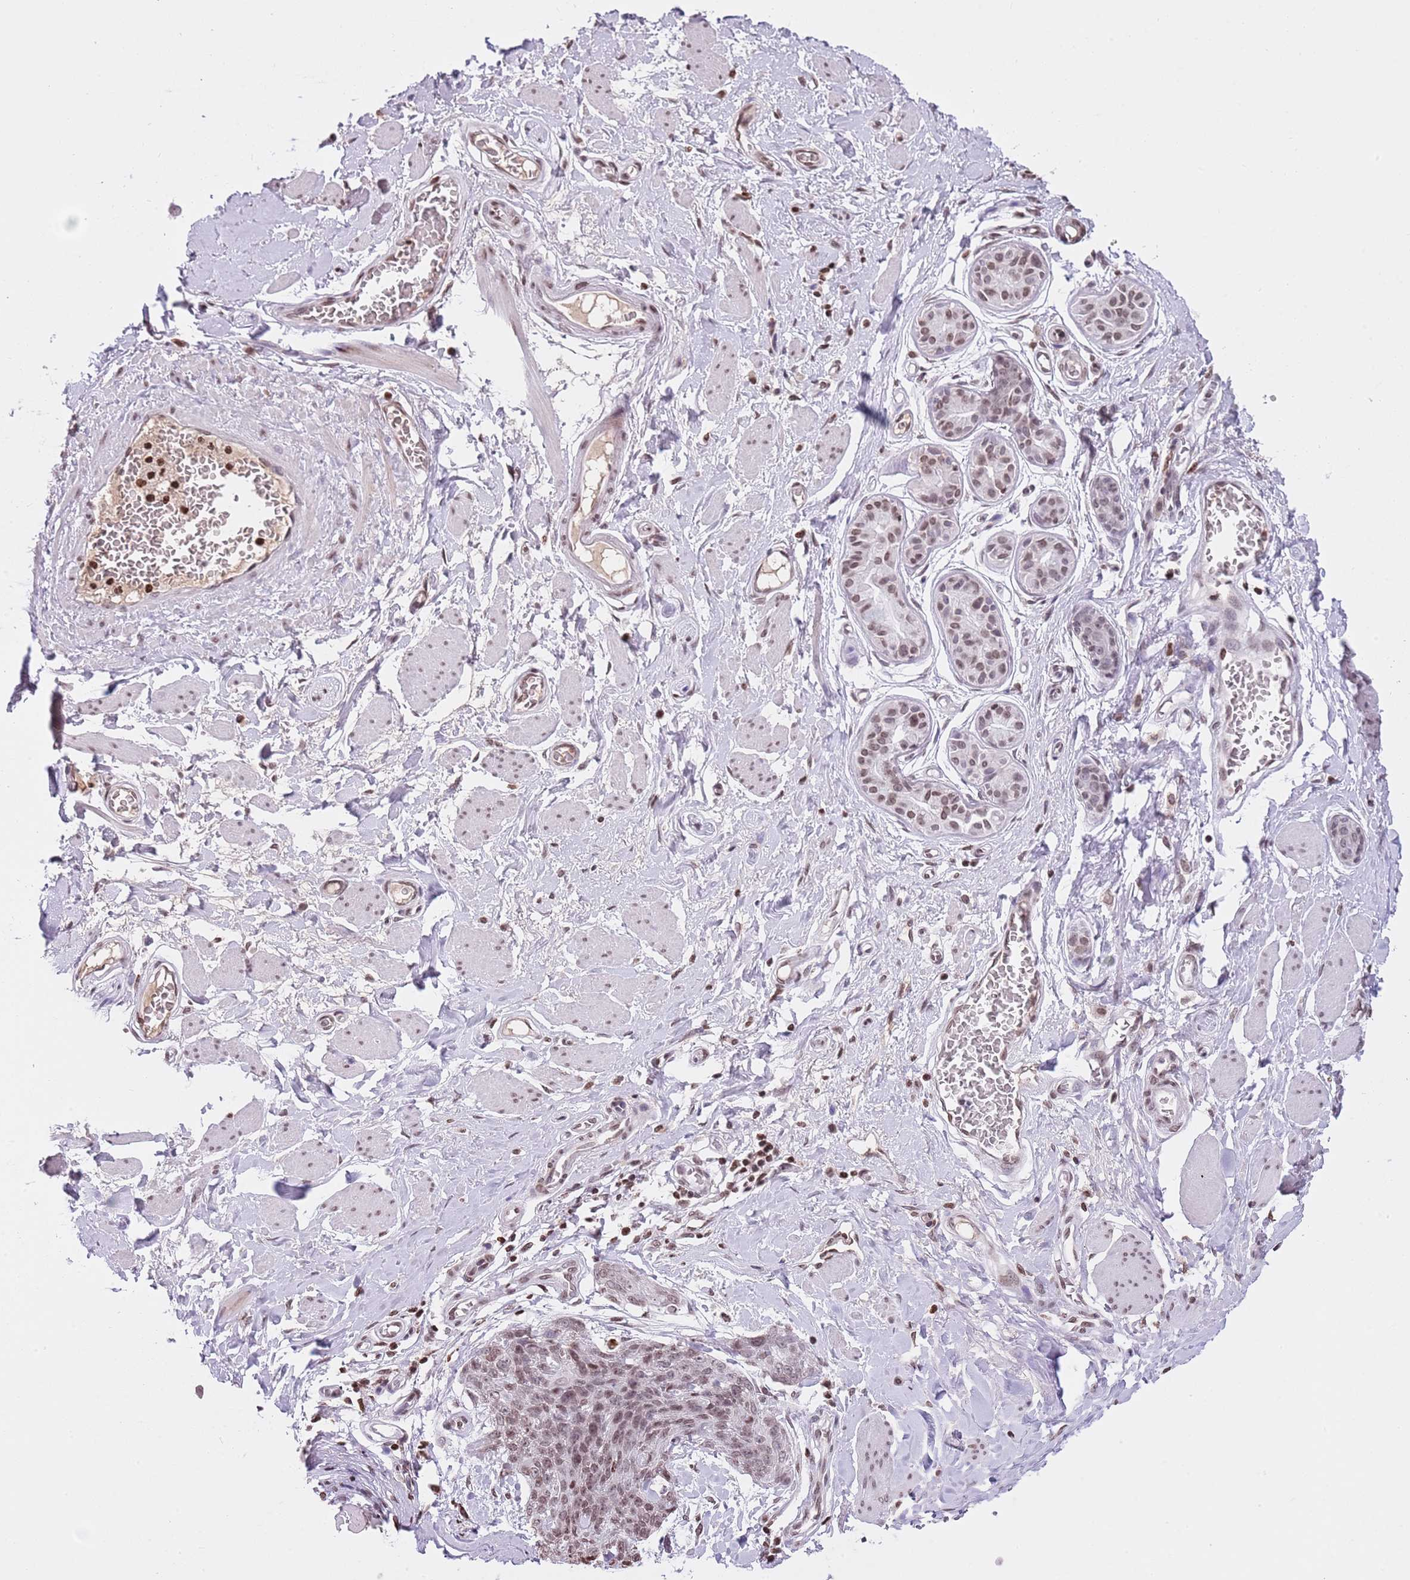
{"staining": {"intensity": "moderate", "quantity": "25%-75%", "location": "nuclear"}, "tissue": "skin cancer", "cell_type": "Tumor cells", "image_type": "cancer", "snomed": [{"axis": "morphology", "description": "Squamous cell carcinoma, NOS"}, {"axis": "topography", "description": "Skin"}, {"axis": "topography", "description": "Vulva"}], "caption": "Protein expression analysis of human skin squamous cell carcinoma reveals moderate nuclear staining in approximately 25%-75% of tumor cells.", "gene": "KPNA3", "patient": {"sex": "female", "age": 85}}